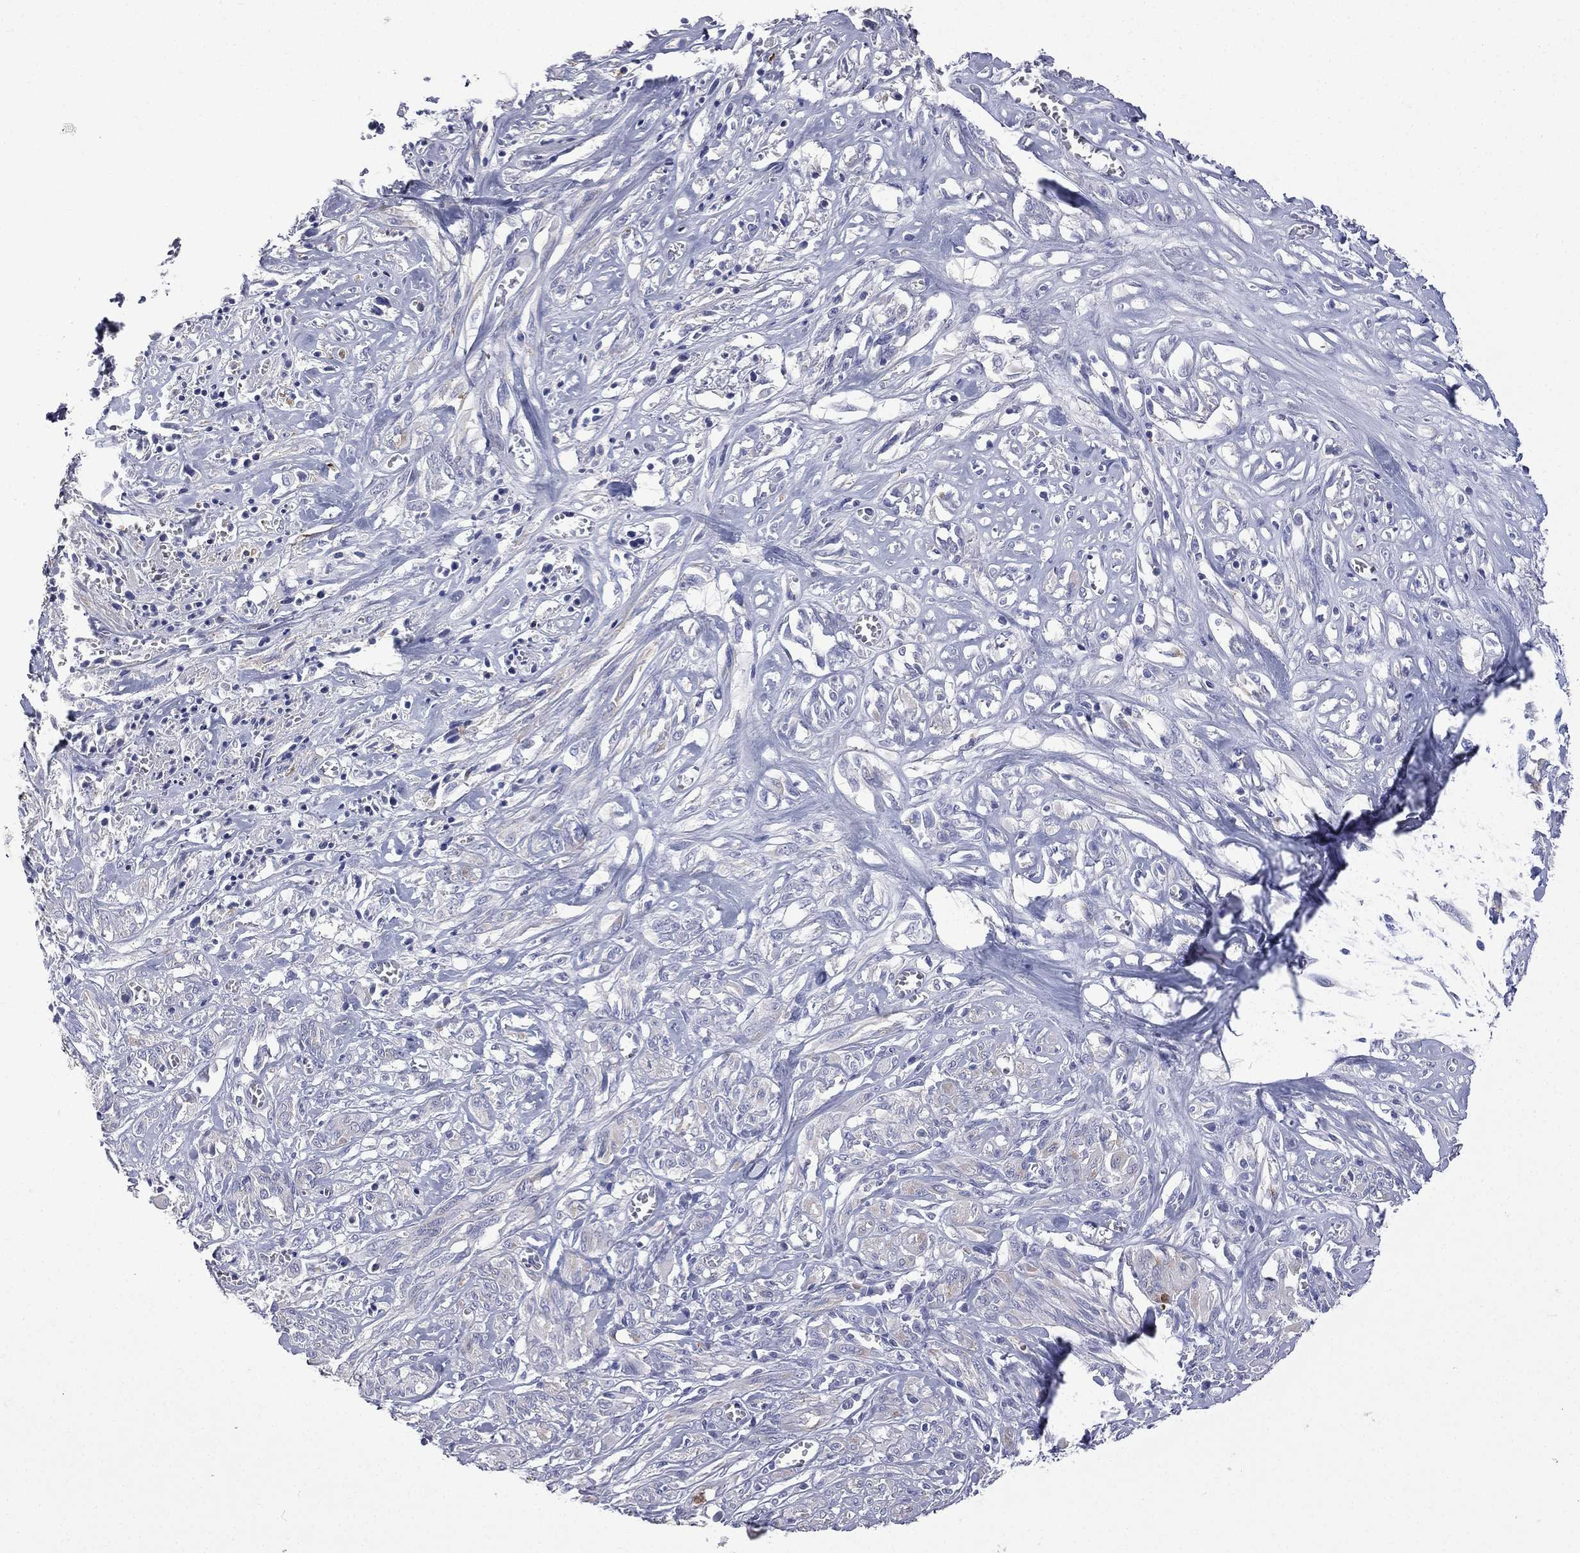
{"staining": {"intensity": "negative", "quantity": "none", "location": "none"}, "tissue": "melanoma", "cell_type": "Tumor cells", "image_type": "cancer", "snomed": [{"axis": "morphology", "description": "Malignant melanoma, NOS"}, {"axis": "topography", "description": "Skin"}], "caption": "High magnification brightfield microscopy of malignant melanoma stained with DAB (3,3'-diaminobenzidine) (brown) and counterstained with hematoxylin (blue): tumor cells show no significant staining.", "gene": "CES2", "patient": {"sex": "female", "age": 91}}